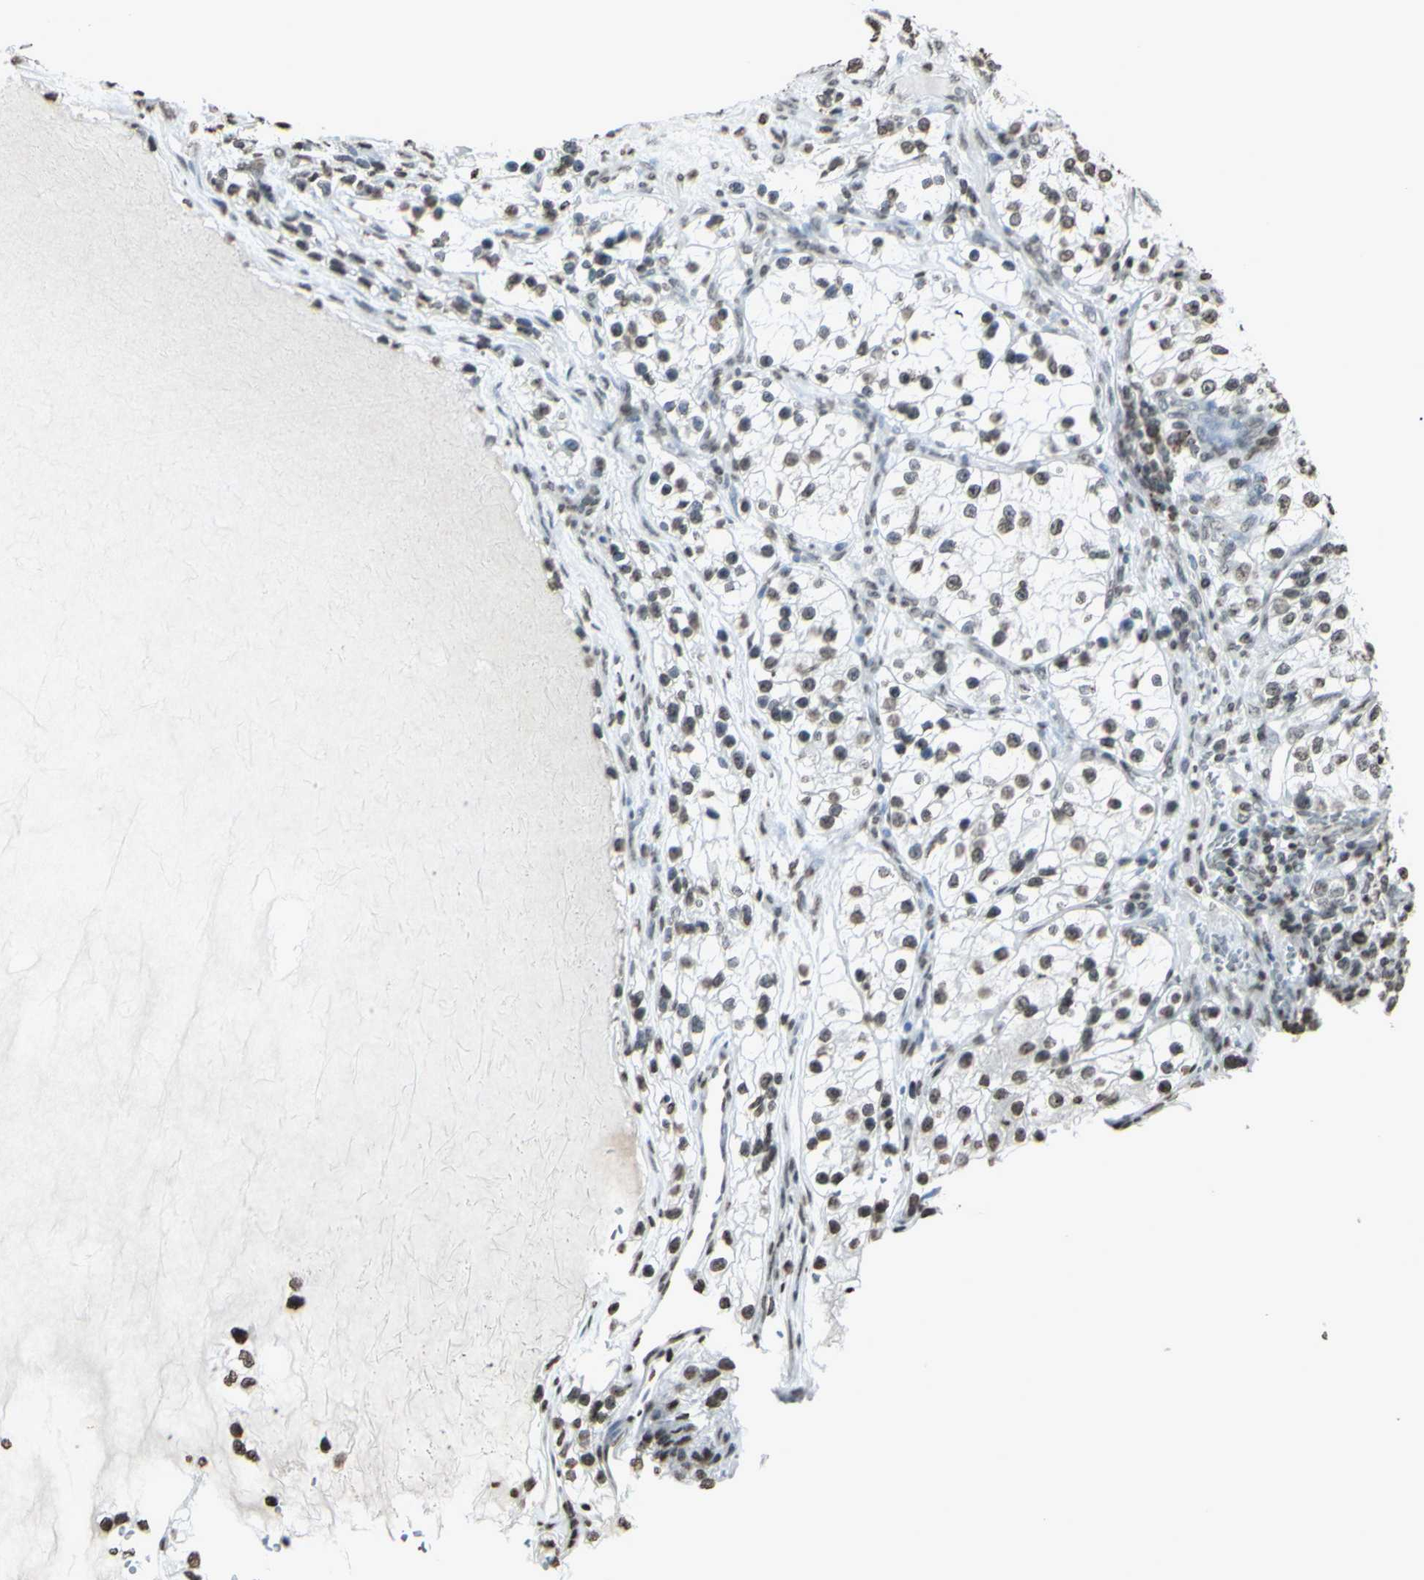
{"staining": {"intensity": "weak", "quantity": "25%-75%", "location": "nuclear"}, "tissue": "renal cancer", "cell_type": "Tumor cells", "image_type": "cancer", "snomed": [{"axis": "morphology", "description": "Adenocarcinoma, NOS"}, {"axis": "topography", "description": "Kidney"}], "caption": "Approximately 25%-75% of tumor cells in human renal cancer (adenocarcinoma) reveal weak nuclear protein expression as visualized by brown immunohistochemical staining.", "gene": "CD79B", "patient": {"sex": "female", "age": 57}}